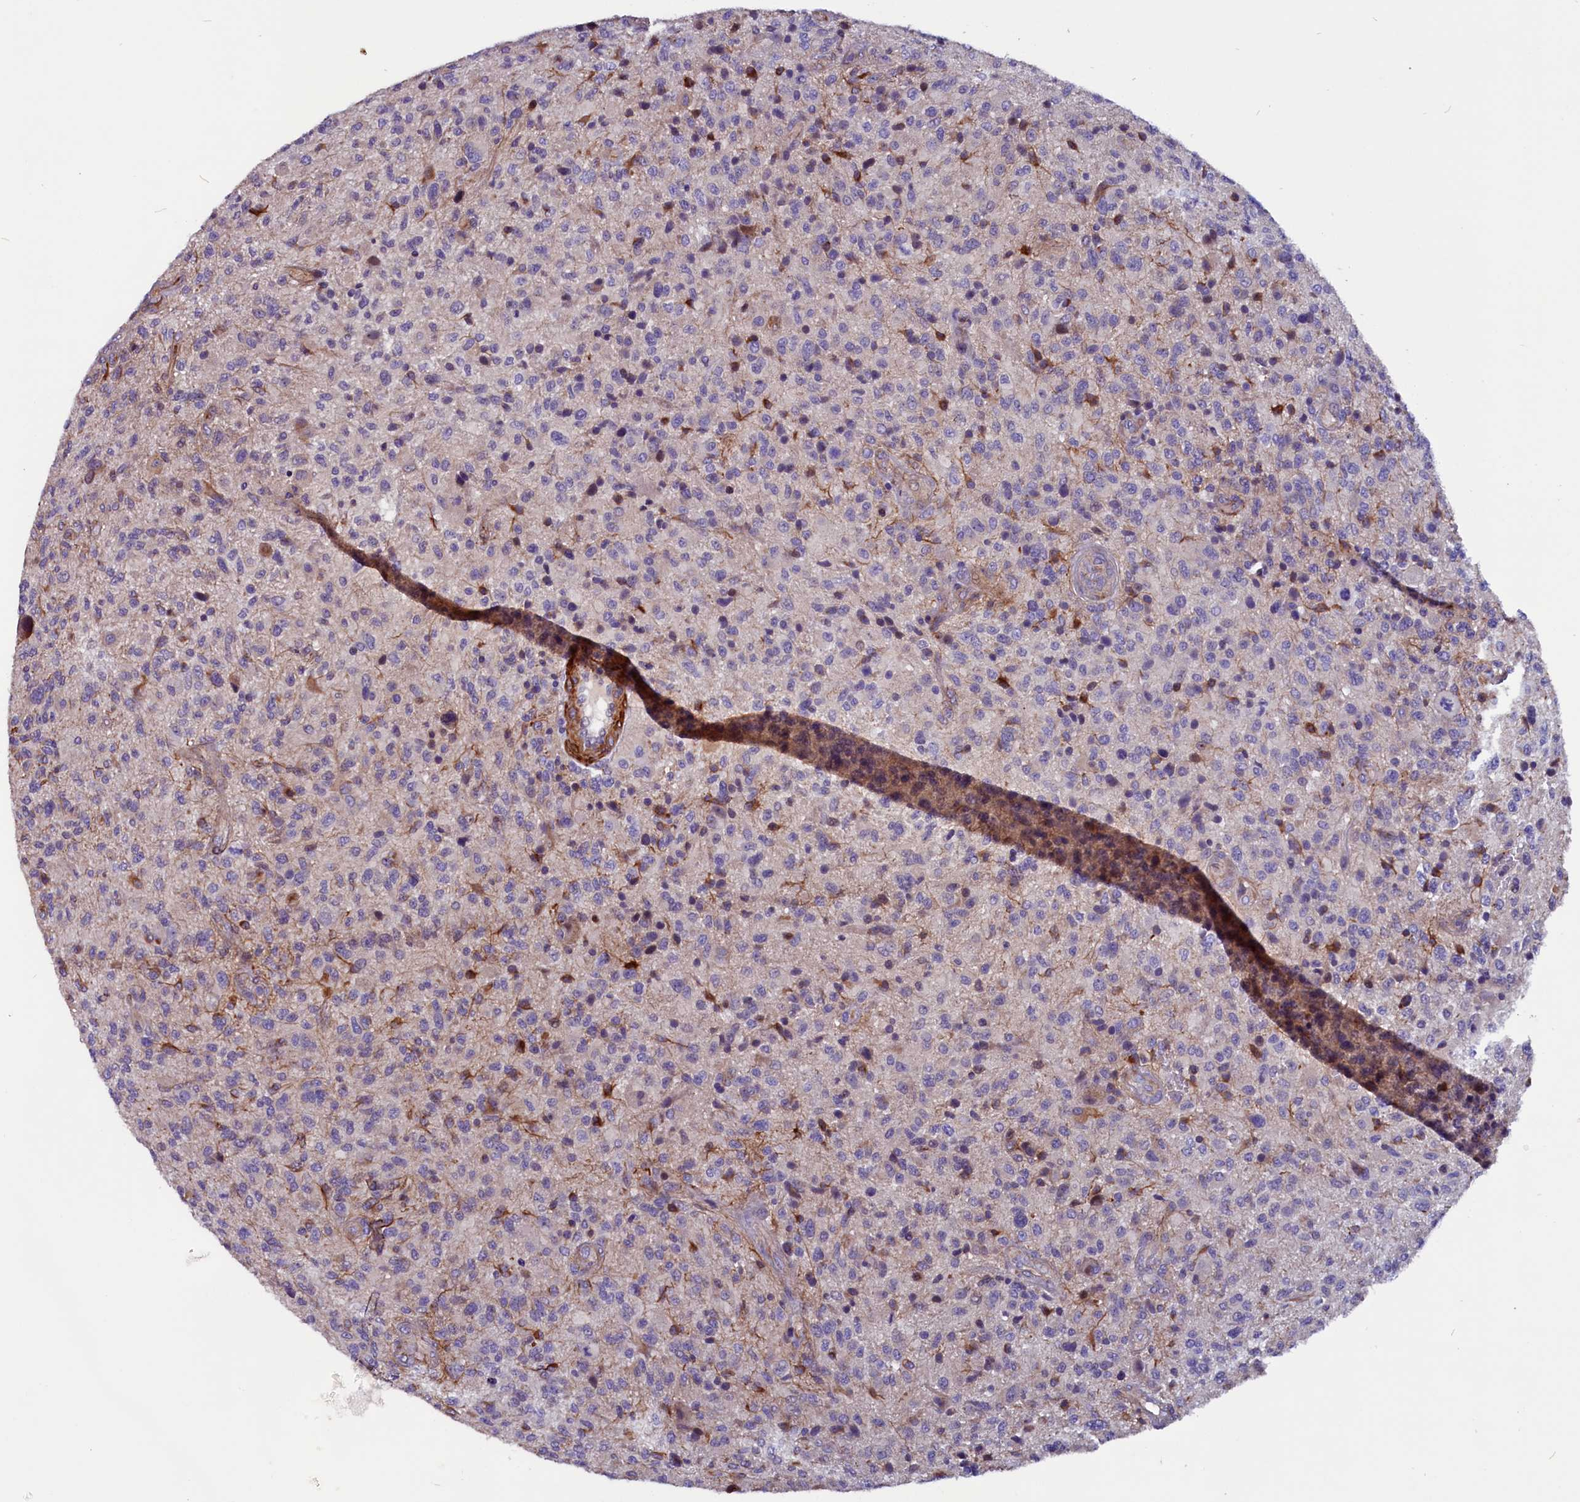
{"staining": {"intensity": "negative", "quantity": "none", "location": "none"}, "tissue": "glioma", "cell_type": "Tumor cells", "image_type": "cancer", "snomed": [{"axis": "morphology", "description": "Glioma, malignant, High grade"}, {"axis": "topography", "description": "Brain"}], "caption": "Protein analysis of malignant glioma (high-grade) shows no significant positivity in tumor cells. (DAB (3,3'-diaminobenzidine) immunohistochemistry with hematoxylin counter stain).", "gene": "ZNF749", "patient": {"sex": "male", "age": 47}}